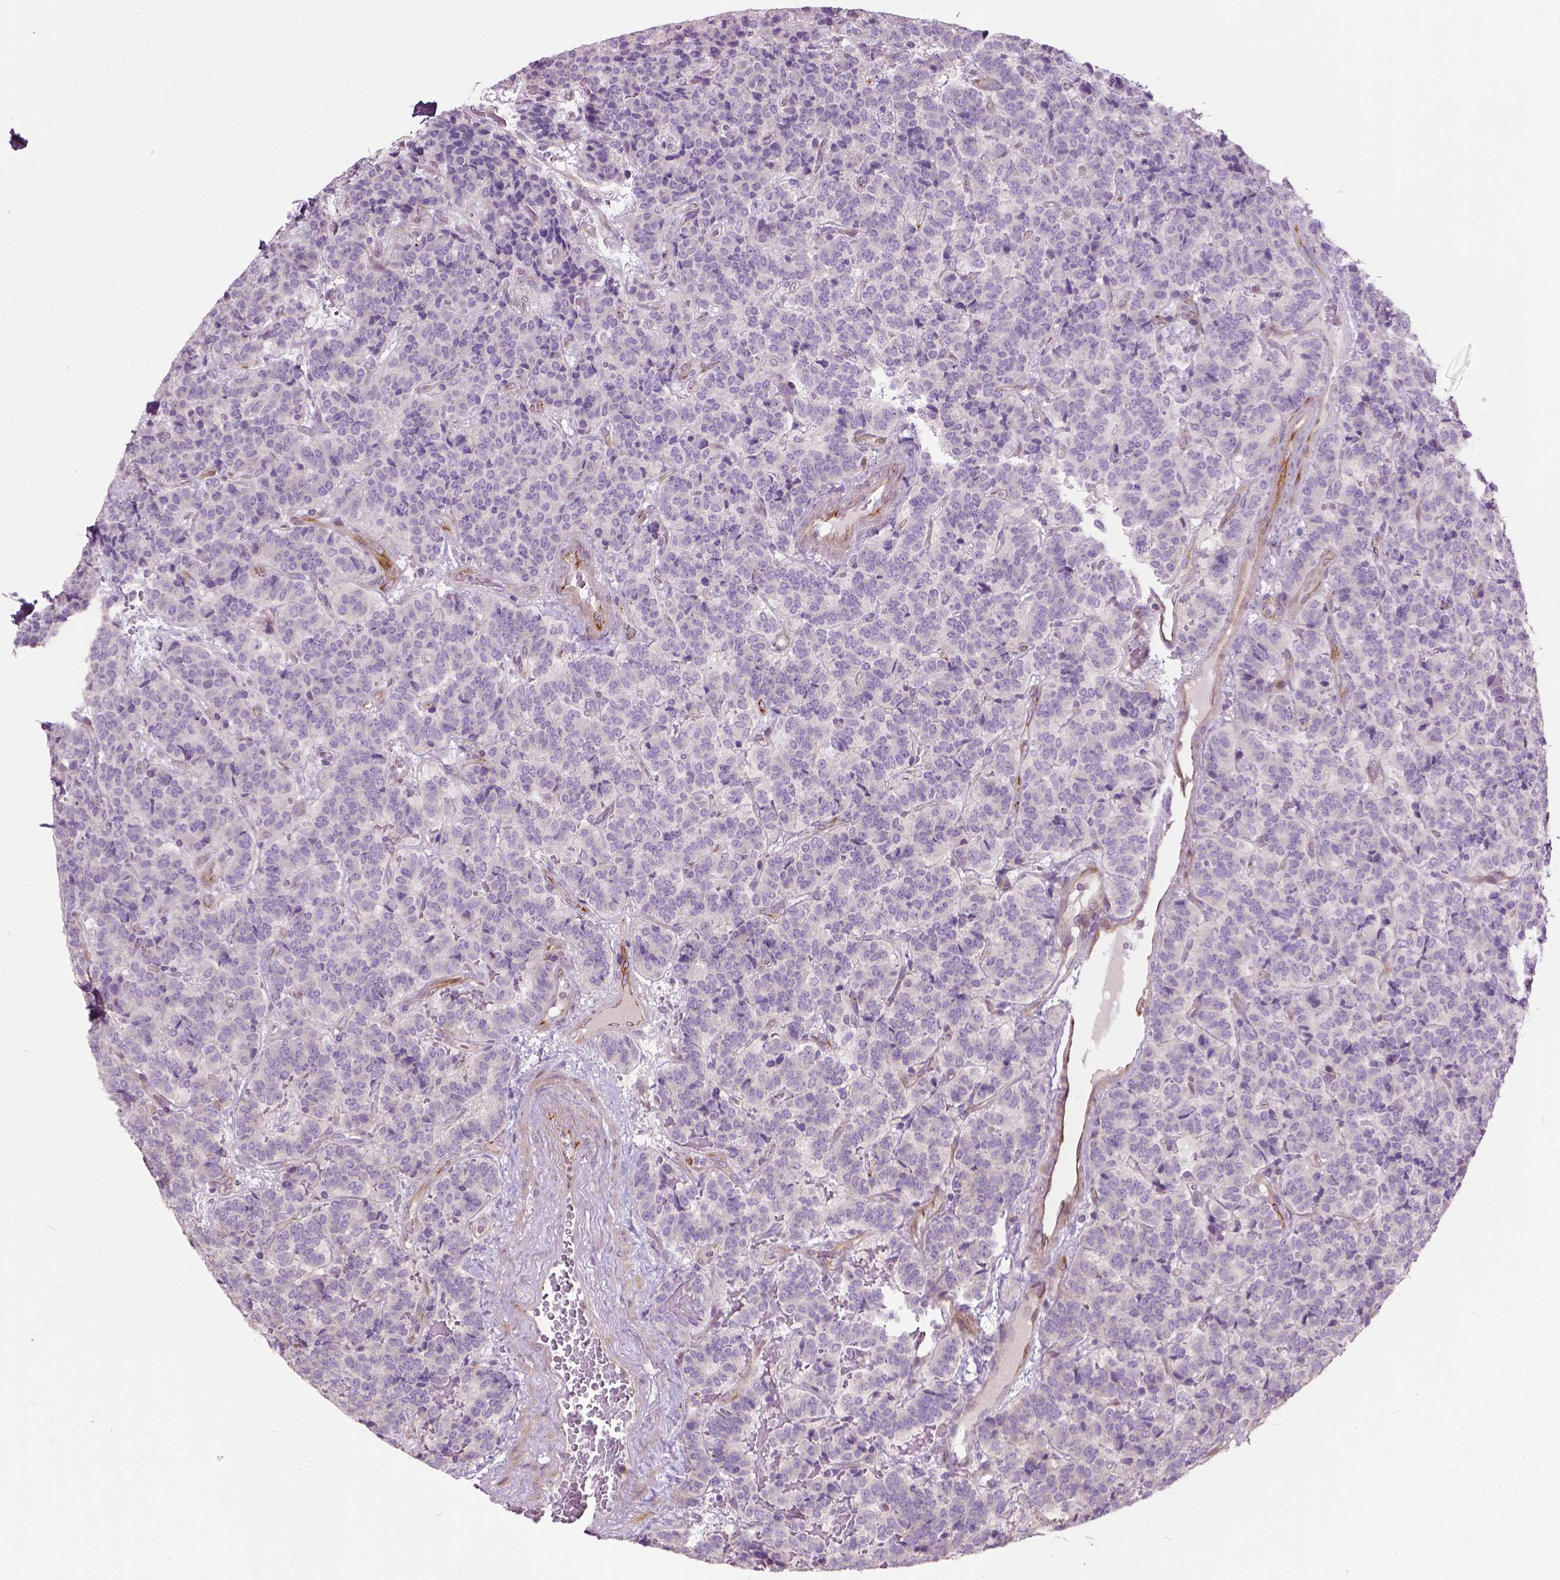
{"staining": {"intensity": "negative", "quantity": "none", "location": "none"}, "tissue": "carcinoid", "cell_type": "Tumor cells", "image_type": "cancer", "snomed": [{"axis": "morphology", "description": "Carcinoid, malignant, NOS"}, {"axis": "topography", "description": "Pancreas"}], "caption": "High power microscopy photomicrograph of an immunohistochemistry (IHC) image of carcinoid, revealing no significant expression in tumor cells.", "gene": "PKP3", "patient": {"sex": "male", "age": 36}}